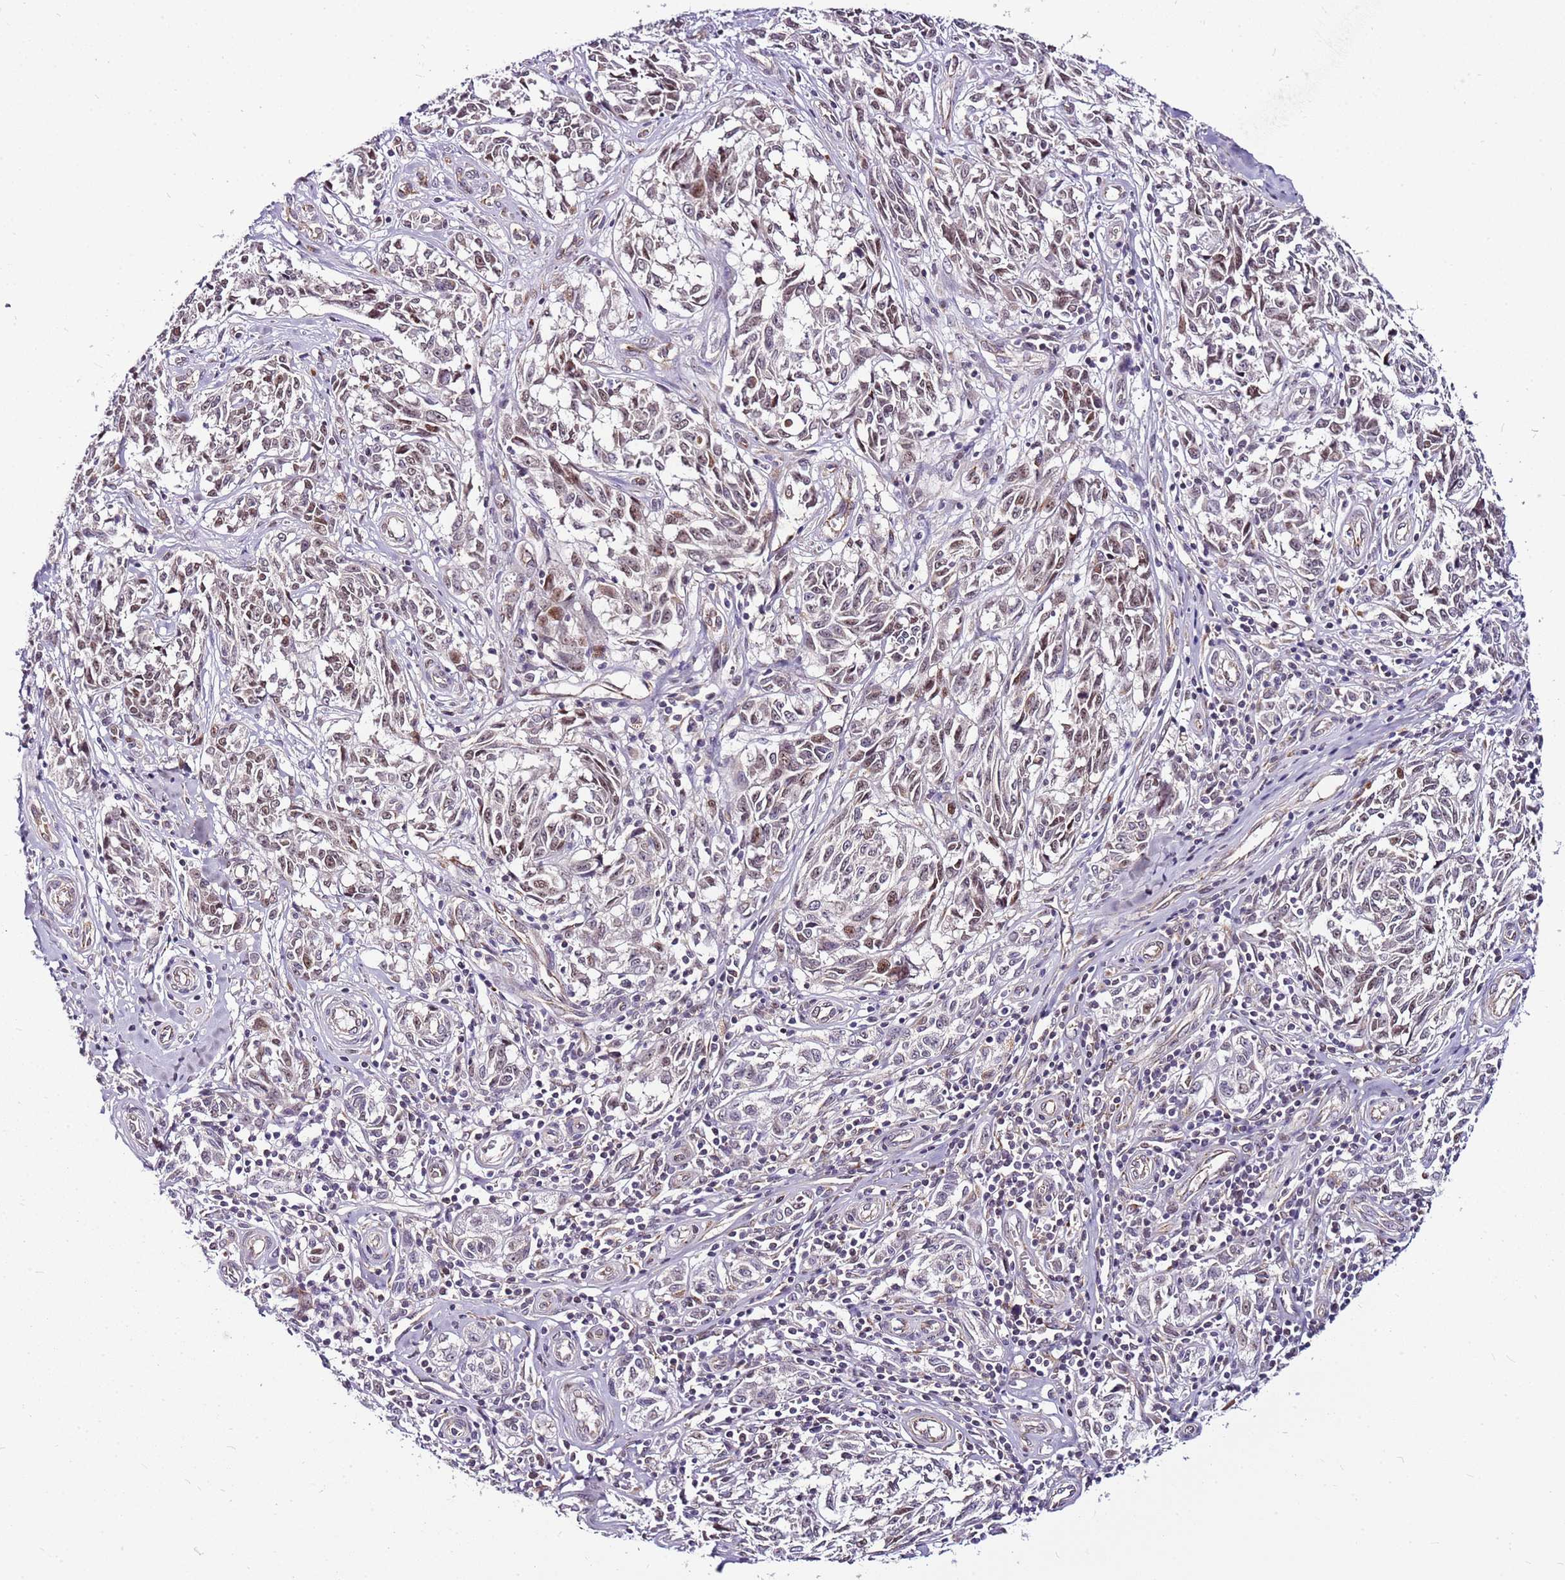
{"staining": {"intensity": "weak", "quantity": "25%-75%", "location": "nuclear"}, "tissue": "melanoma", "cell_type": "Tumor cells", "image_type": "cancer", "snomed": [{"axis": "morphology", "description": "Normal tissue, NOS"}, {"axis": "morphology", "description": "Malignant melanoma, NOS"}, {"axis": "topography", "description": "Skin"}], "caption": "Protein expression analysis of human melanoma reveals weak nuclear expression in approximately 25%-75% of tumor cells.", "gene": "POLE3", "patient": {"sex": "female", "age": 64}}